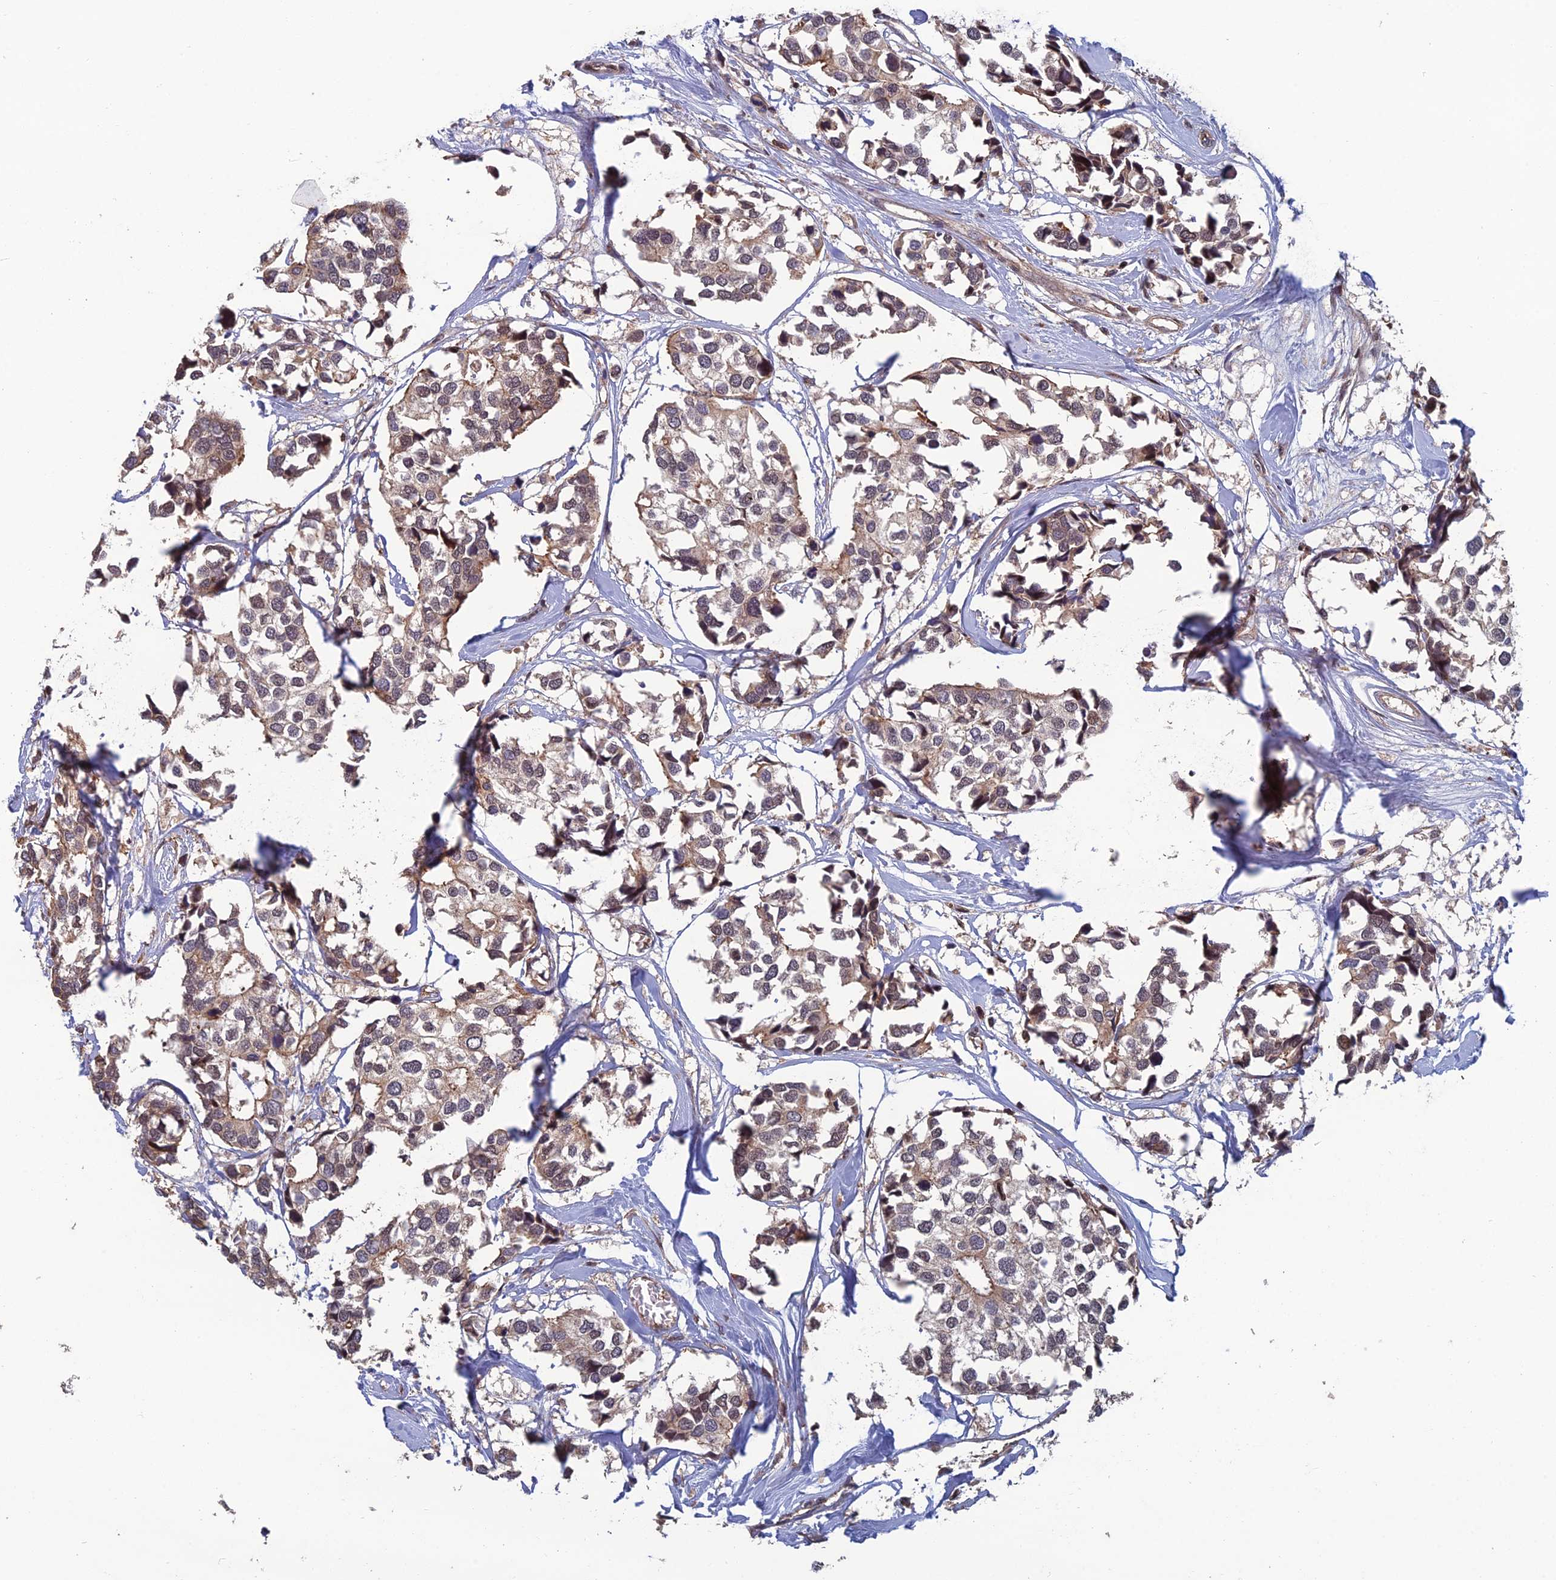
{"staining": {"intensity": "weak", "quantity": ">75%", "location": "cytoplasmic/membranous,nuclear"}, "tissue": "breast cancer", "cell_type": "Tumor cells", "image_type": "cancer", "snomed": [{"axis": "morphology", "description": "Duct carcinoma"}, {"axis": "topography", "description": "Breast"}], "caption": "Approximately >75% of tumor cells in breast cancer (intraductal carcinoma) exhibit weak cytoplasmic/membranous and nuclear protein expression as visualized by brown immunohistochemical staining.", "gene": "CCDC183", "patient": {"sex": "female", "age": 83}}